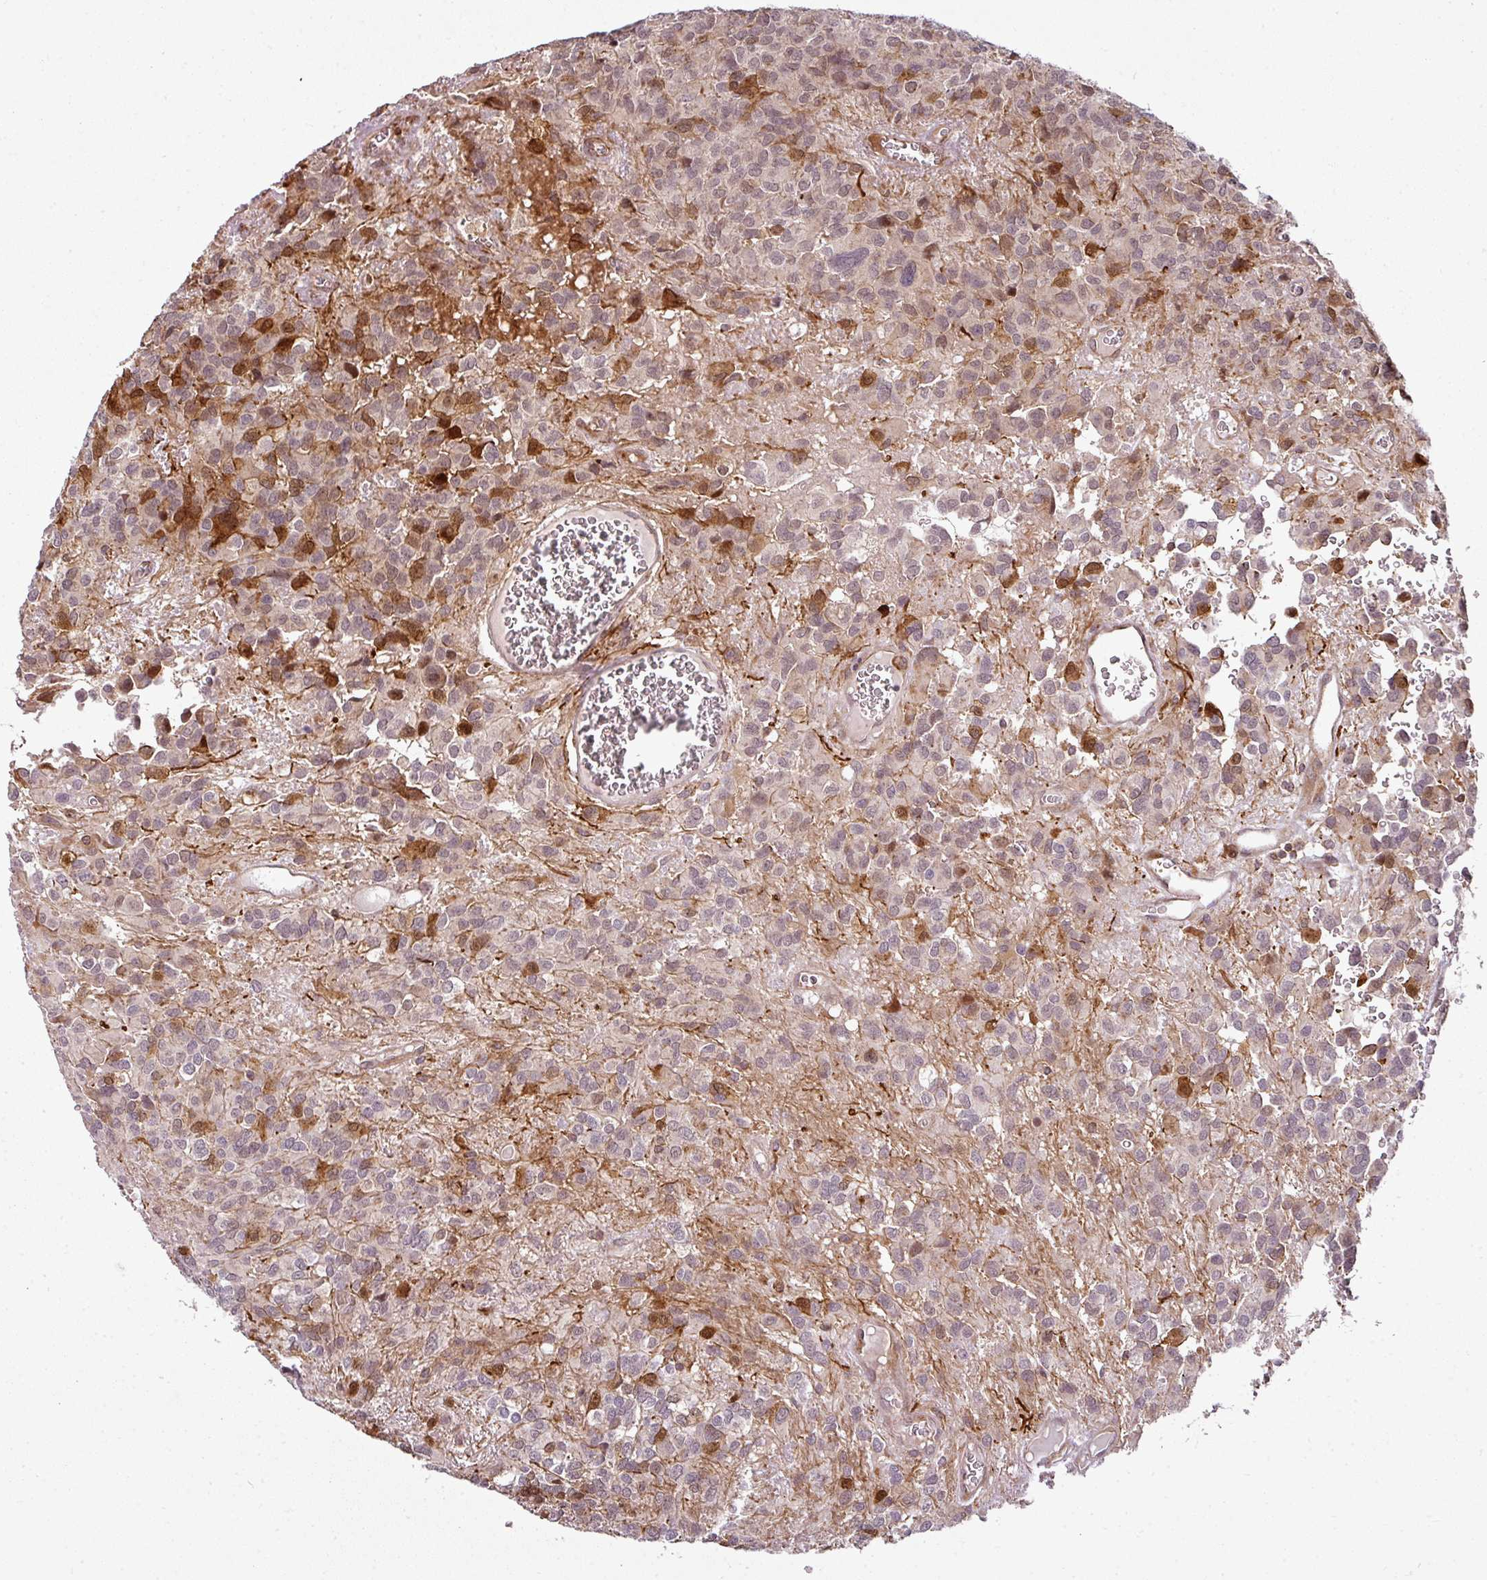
{"staining": {"intensity": "strong", "quantity": "<25%", "location": "cytoplasmic/membranous,nuclear"}, "tissue": "glioma", "cell_type": "Tumor cells", "image_type": "cancer", "snomed": [{"axis": "morphology", "description": "Glioma, malignant, Low grade"}, {"axis": "topography", "description": "Brain"}], "caption": "Brown immunohistochemical staining in low-grade glioma (malignant) demonstrates strong cytoplasmic/membranous and nuclear staining in about <25% of tumor cells.", "gene": "ATAT1", "patient": {"sex": "male", "age": 56}}